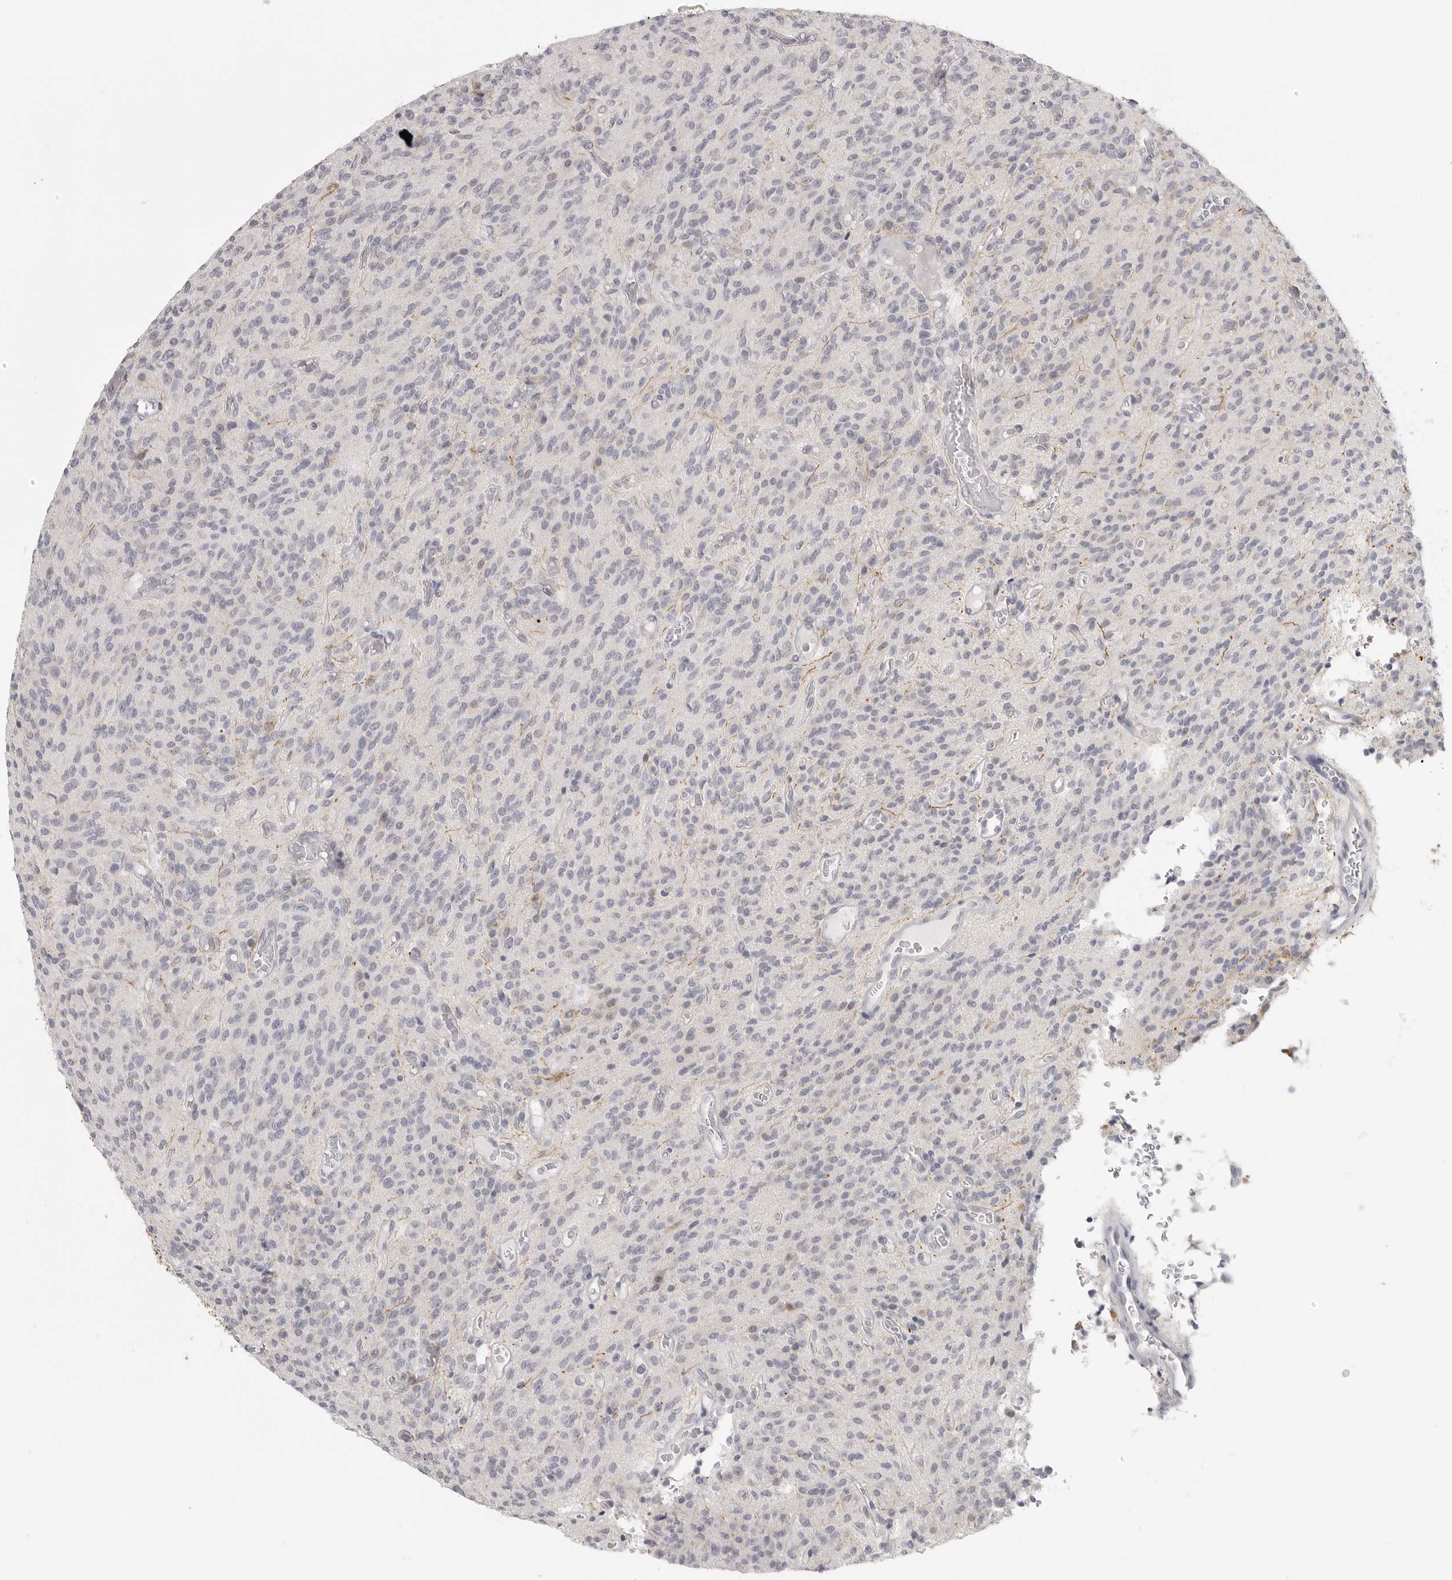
{"staining": {"intensity": "negative", "quantity": "none", "location": "none"}, "tissue": "glioma", "cell_type": "Tumor cells", "image_type": "cancer", "snomed": [{"axis": "morphology", "description": "Glioma, malignant, High grade"}, {"axis": "topography", "description": "Brain"}], "caption": "Histopathology image shows no significant protein expression in tumor cells of glioma. (Stains: DAB (3,3'-diaminobenzidine) immunohistochemistry (IHC) with hematoxylin counter stain, Microscopy: brightfield microscopy at high magnification).", "gene": "HMGCS2", "patient": {"sex": "male", "age": 34}}